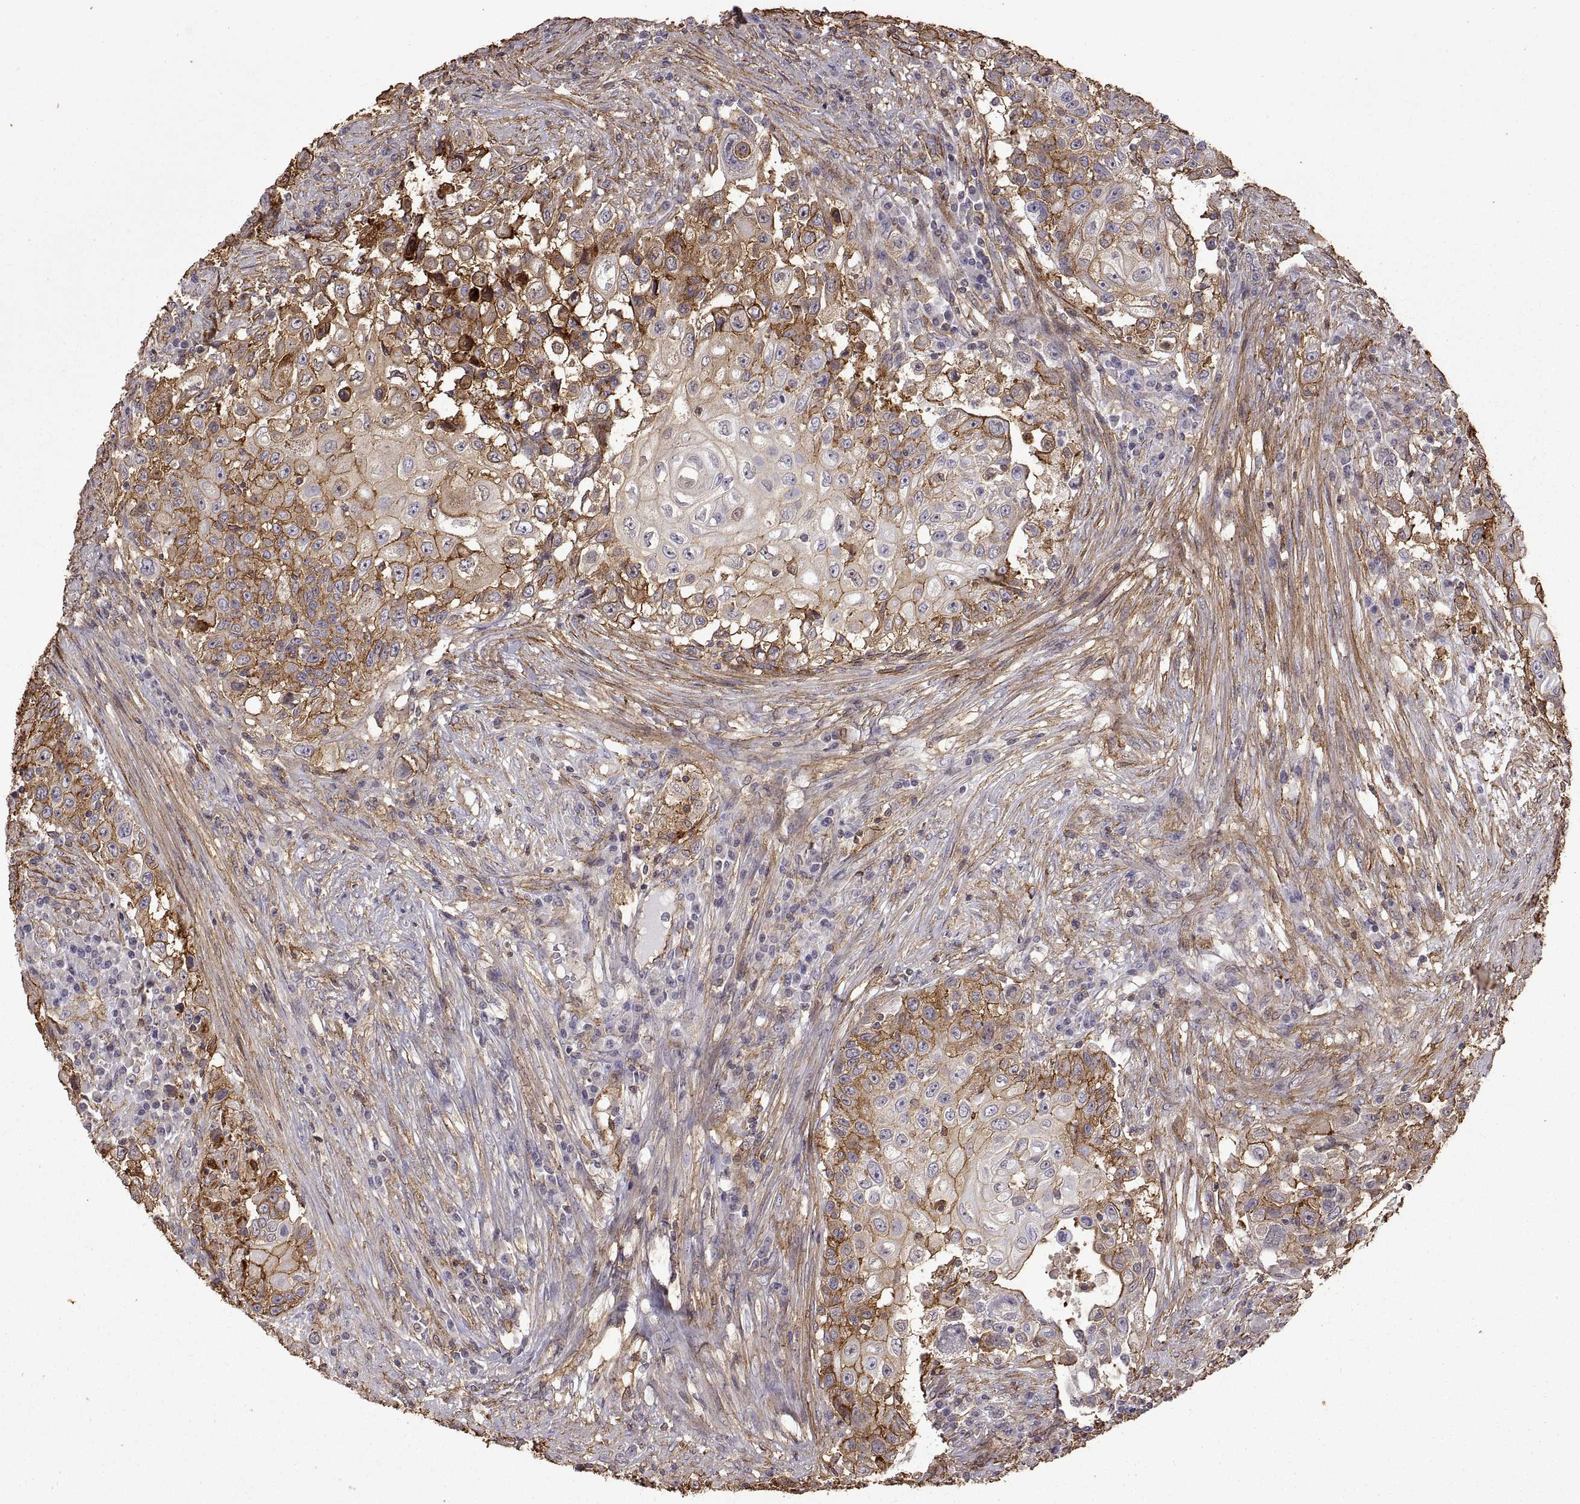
{"staining": {"intensity": "moderate", "quantity": ">75%", "location": "cytoplasmic/membranous"}, "tissue": "urothelial cancer", "cell_type": "Tumor cells", "image_type": "cancer", "snomed": [{"axis": "morphology", "description": "Urothelial carcinoma, High grade"}, {"axis": "topography", "description": "Urinary bladder"}], "caption": "Moderate cytoplasmic/membranous staining for a protein is appreciated in approximately >75% of tumor cells of high-grade urothelial carcinoma using IHC.", "gene": "S100A10", "patient": {"sex": "female", "age": 56}}